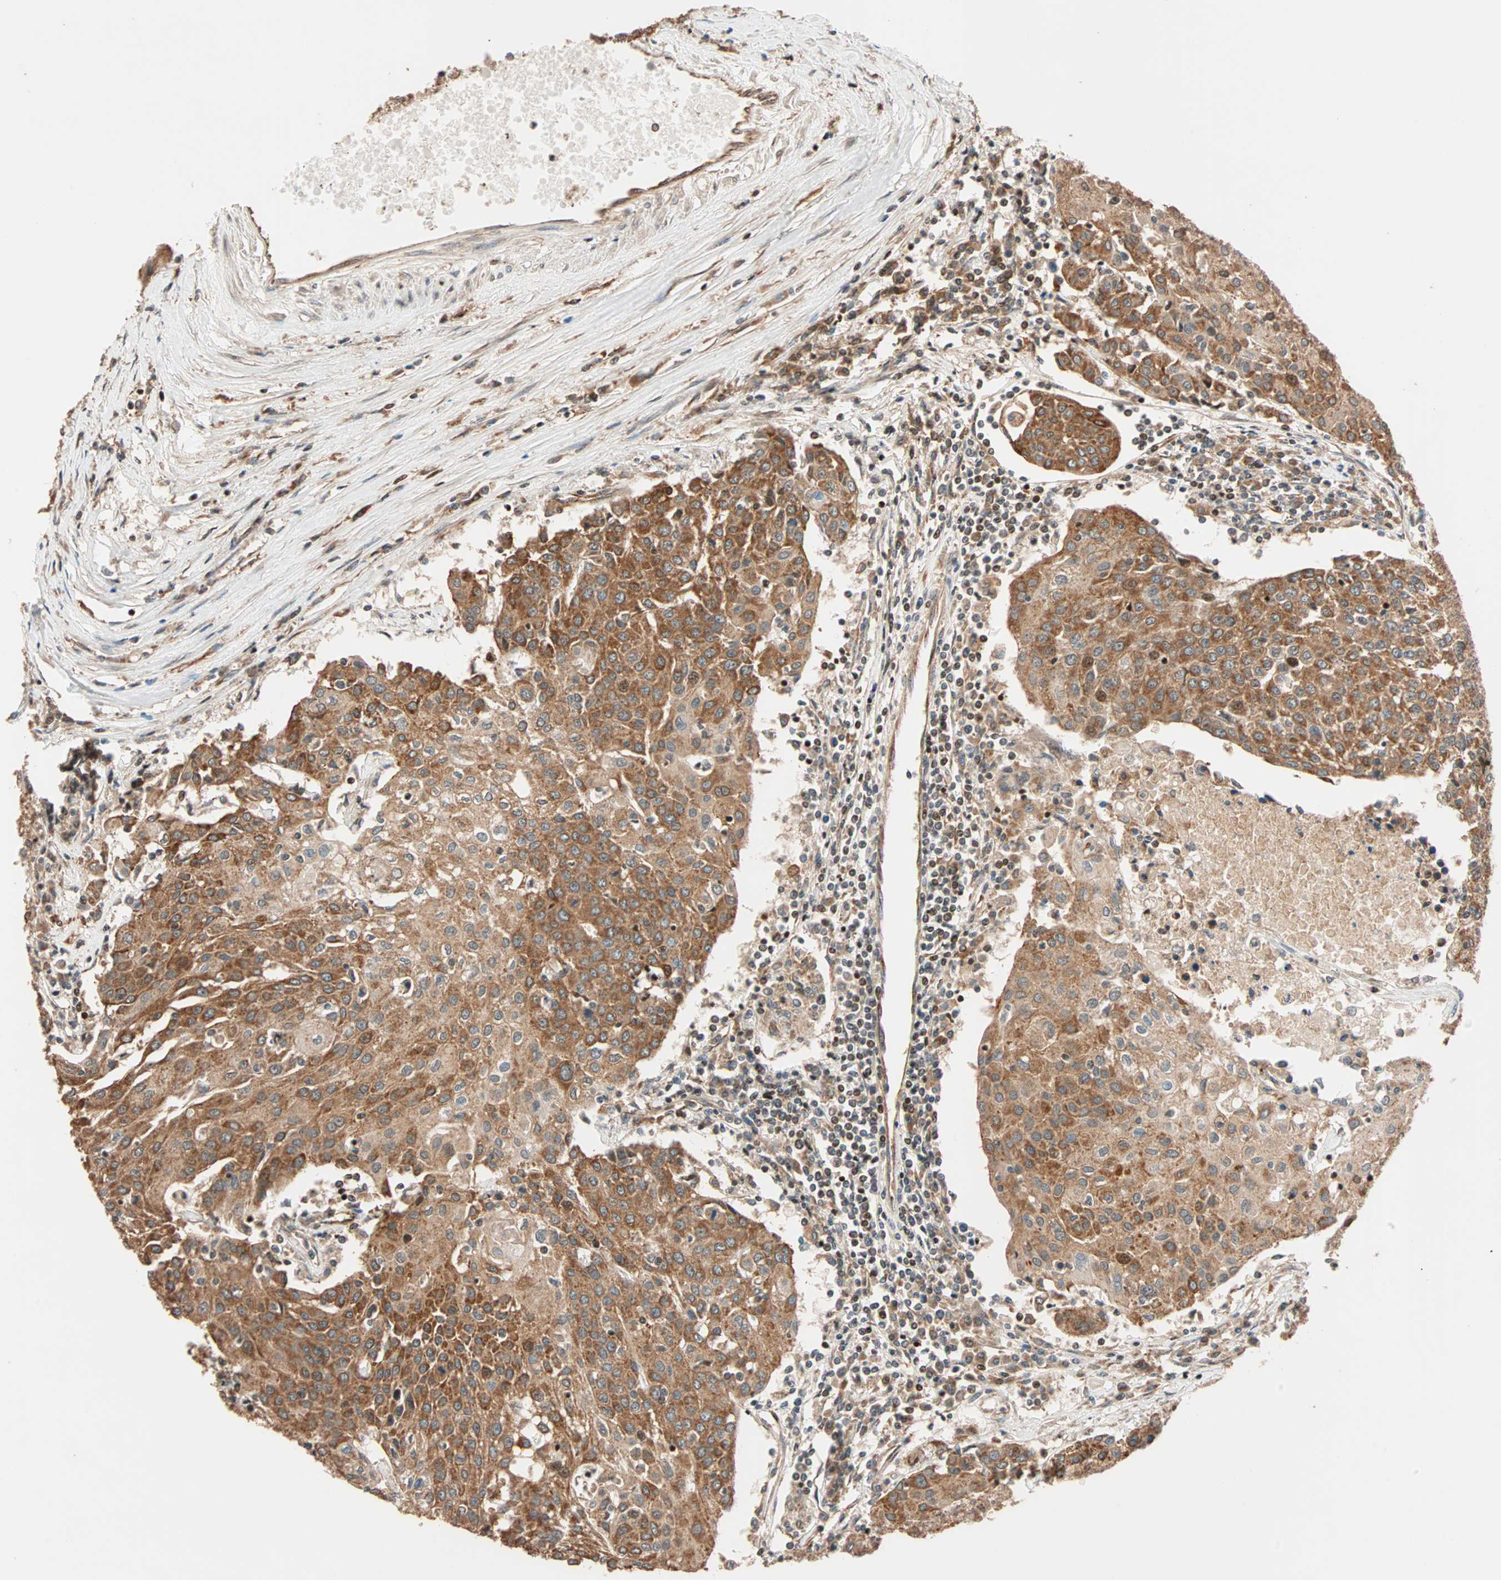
{"staining": {"intensity": "moderate", "quantity": ">75%", "location": "cytoplasmic/membranous"}, "tissue": "urothelial cancer", "cell_type": "Tumor cells", "image_type": "cancer", "snomed": [{"axis": "morphology", "description": "Urothelial carcinoma, High grade"}, {"axis": "topography", "description": "Urinary bladder"}], "caption": "IHC of human urothelial carcinoma (high-grade) reveals medium levels of moderate cytoplasmic/membranous expression in approximately >75% of tumor cells.", "gene": "HECW1", "patient": {"sex": "female", "age": 85}}